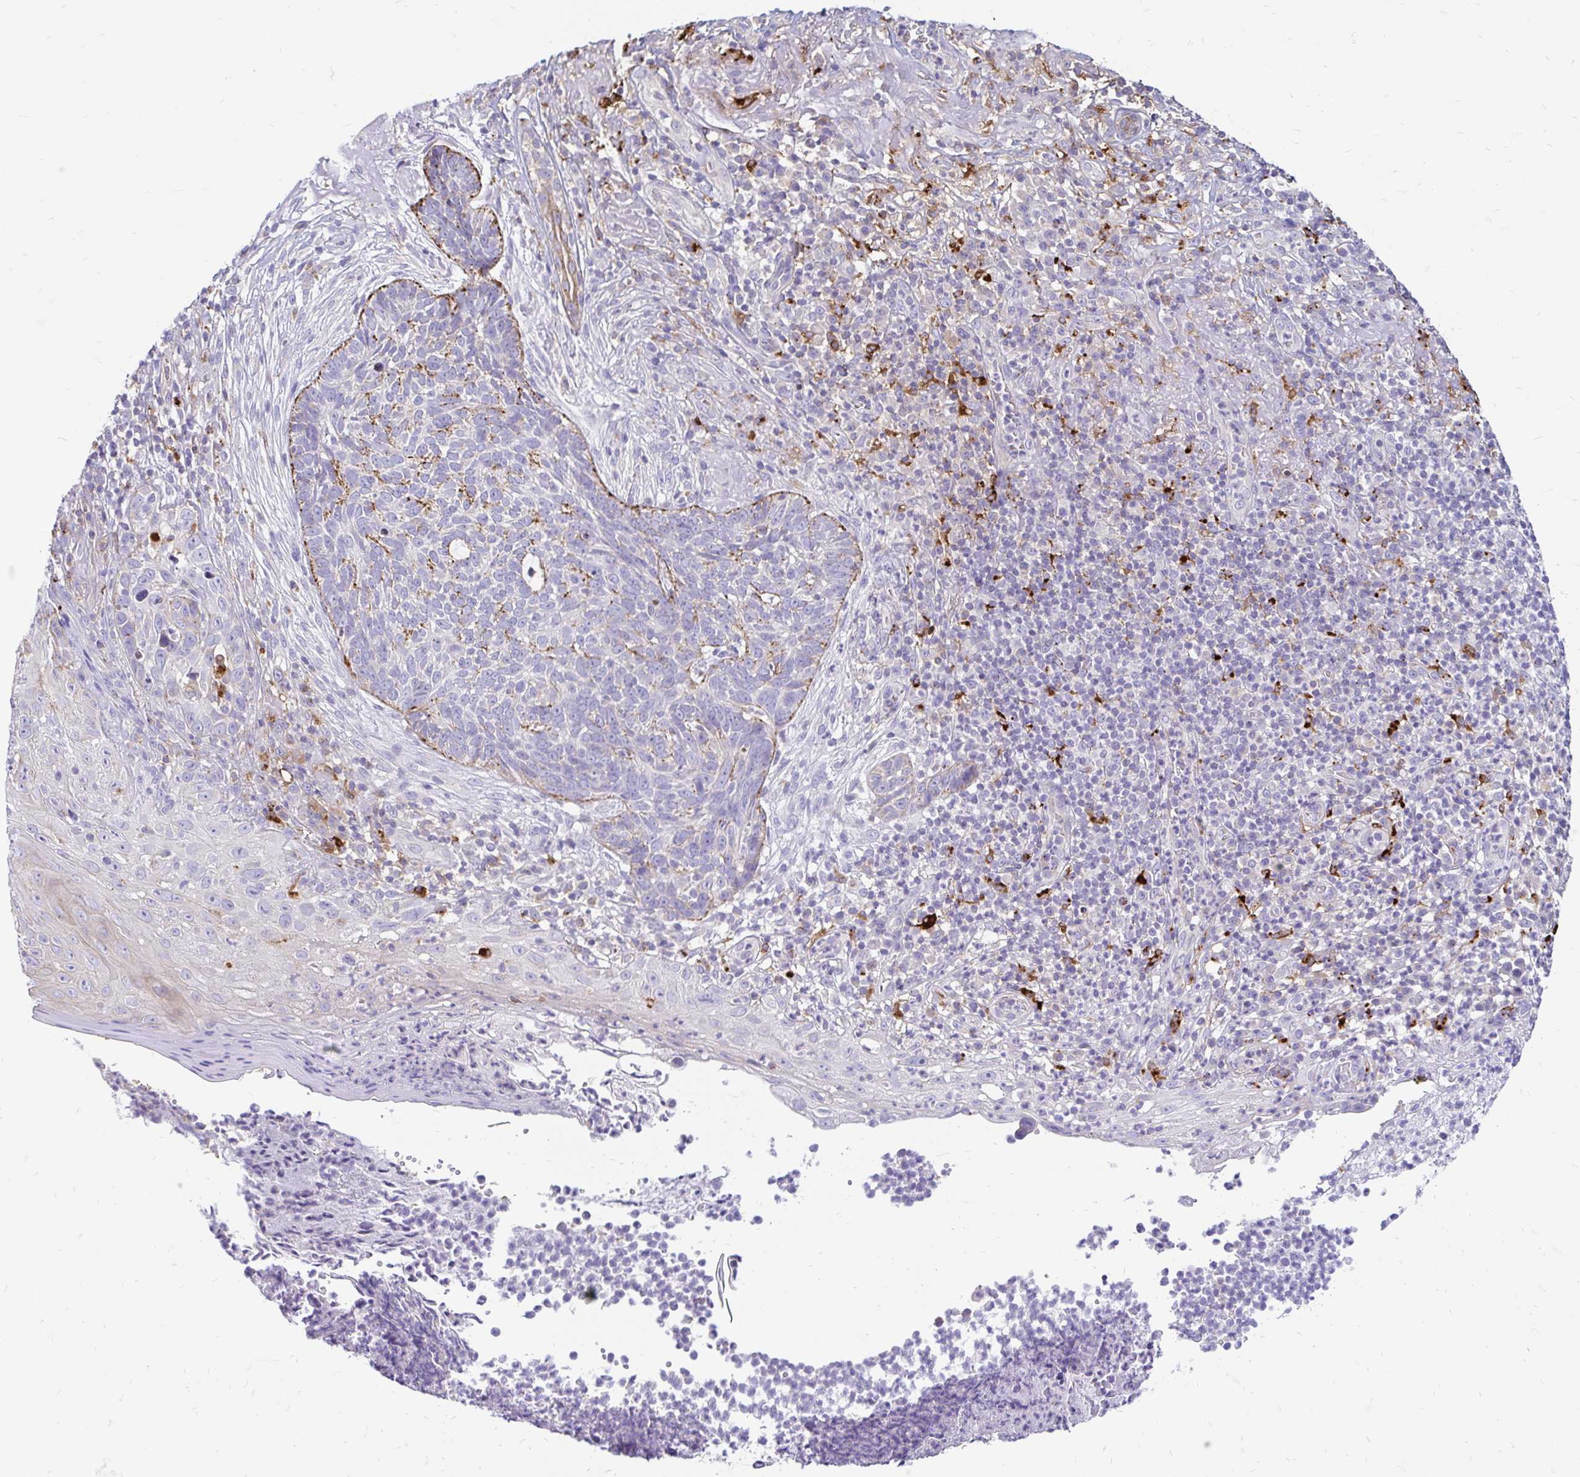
{"staining": {"intensity": "moderate", "quantity": "<25%", "location": "cytoplasmic/membranous"}, "tissue": "skin cancer", "cell_type": "Tumor cells", "image_type": "cancer", "snomed": [{"axis": "morphology", "description": "Basal cell carcinoma"}, {"axis": "topography", "description": "Skin"}, {"axis": "topography", "description": "Skin of face"}], "caption": "This micrograph shows immunohistochemistry staining of skin cancer, with low moderate cytoplasmic/membranous staining in approximately <25% of tumor cells.", "gene": "FUCA1", "patient": {"sex": "female", "age": 95}}